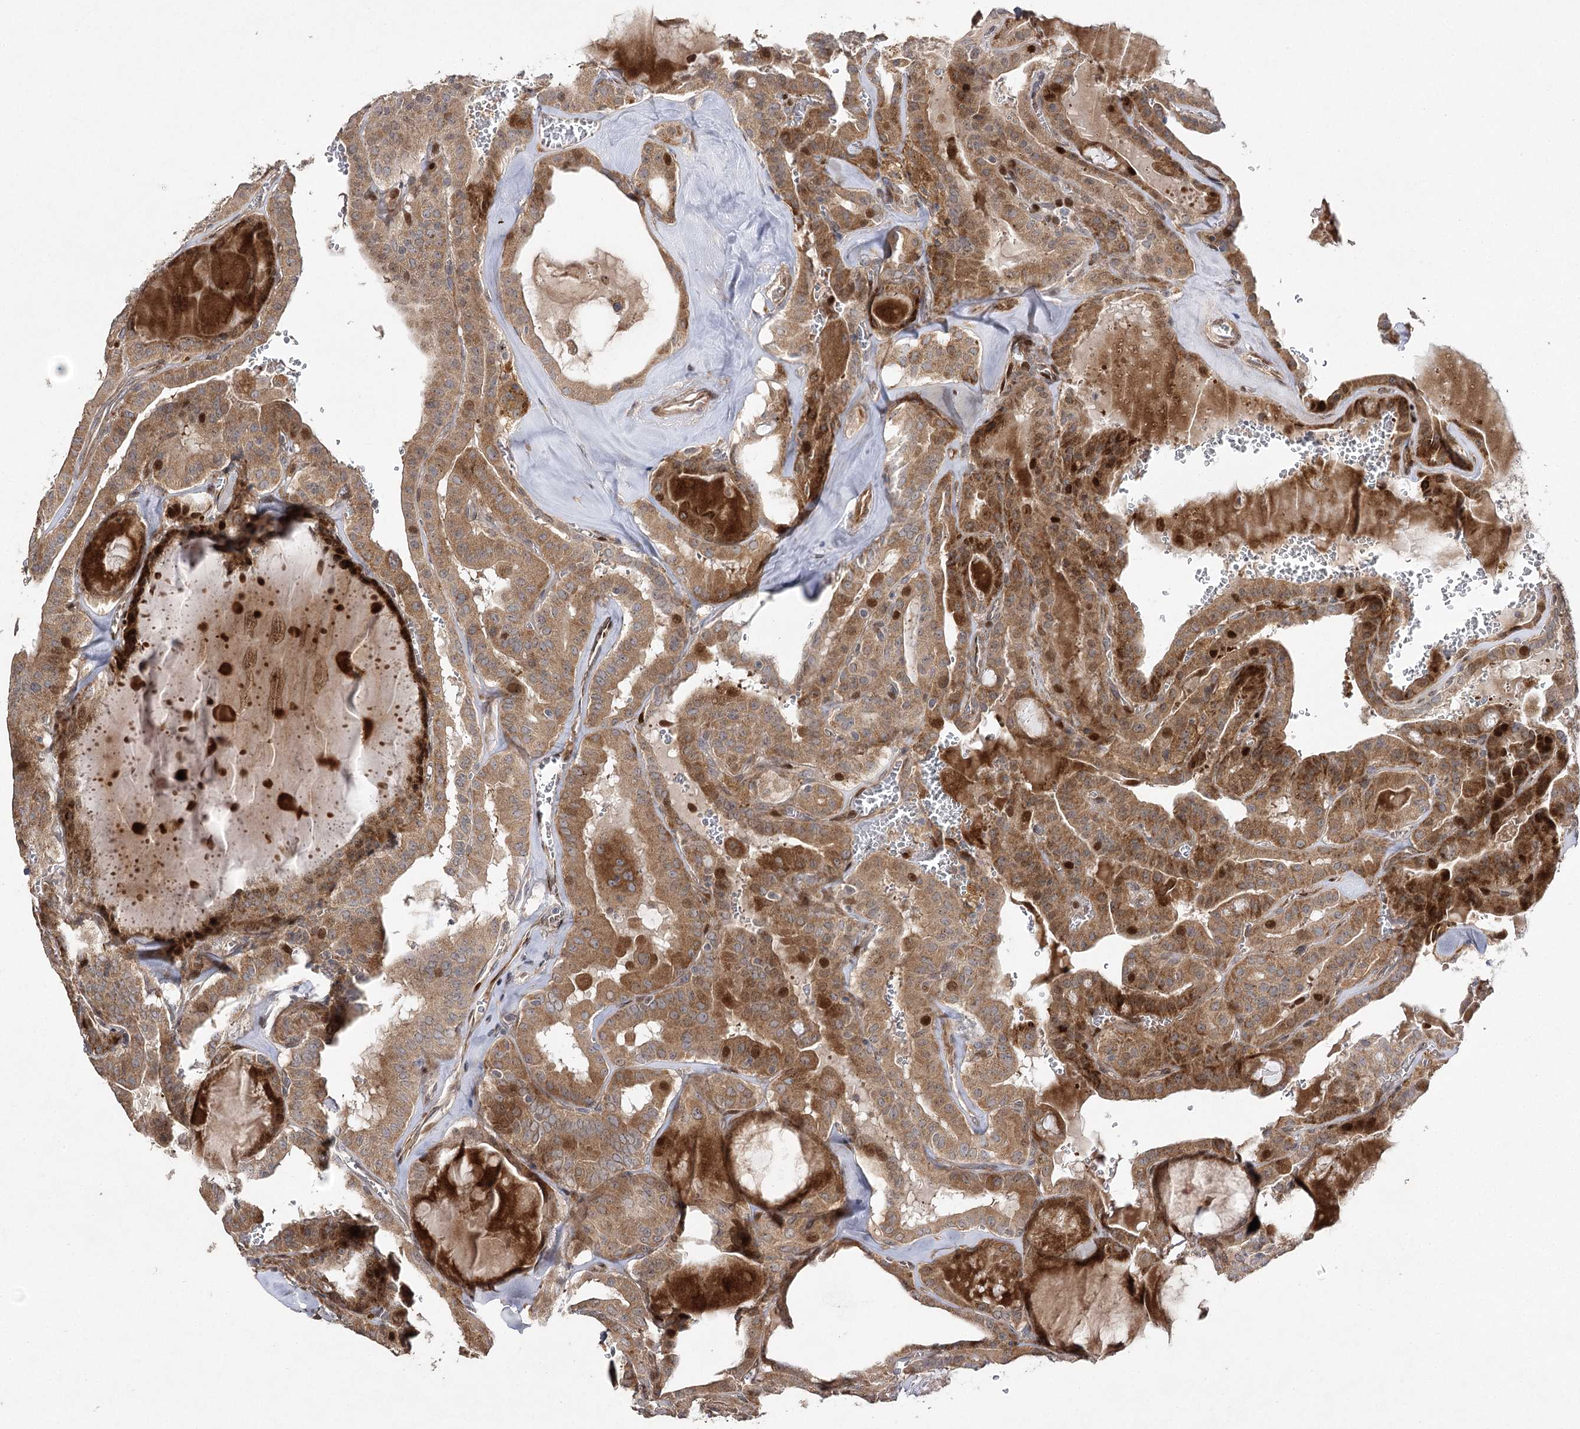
{"staining": {"intensity": "moderate", "quantity": ">75%", "location": "cytoplasmic/membranous"}, "tissue": "thyroid cancer", "cell_type": "Tumor cells", "image_type": "cancer", "snomed": [{"axis": "morphology", "description": "Papillary adenocarcinoma, NOS"}, {"axis": "topography", "description": "Thyroid gland"}], "caption": "The immunohistochemical stain shows moderate cytoplasmic/membranous expression in tumor cells of thyroid papillary adenocarcinoma tissue.", "gene": "OBSL1", "patient": {"sex": "male", "age": 52}}